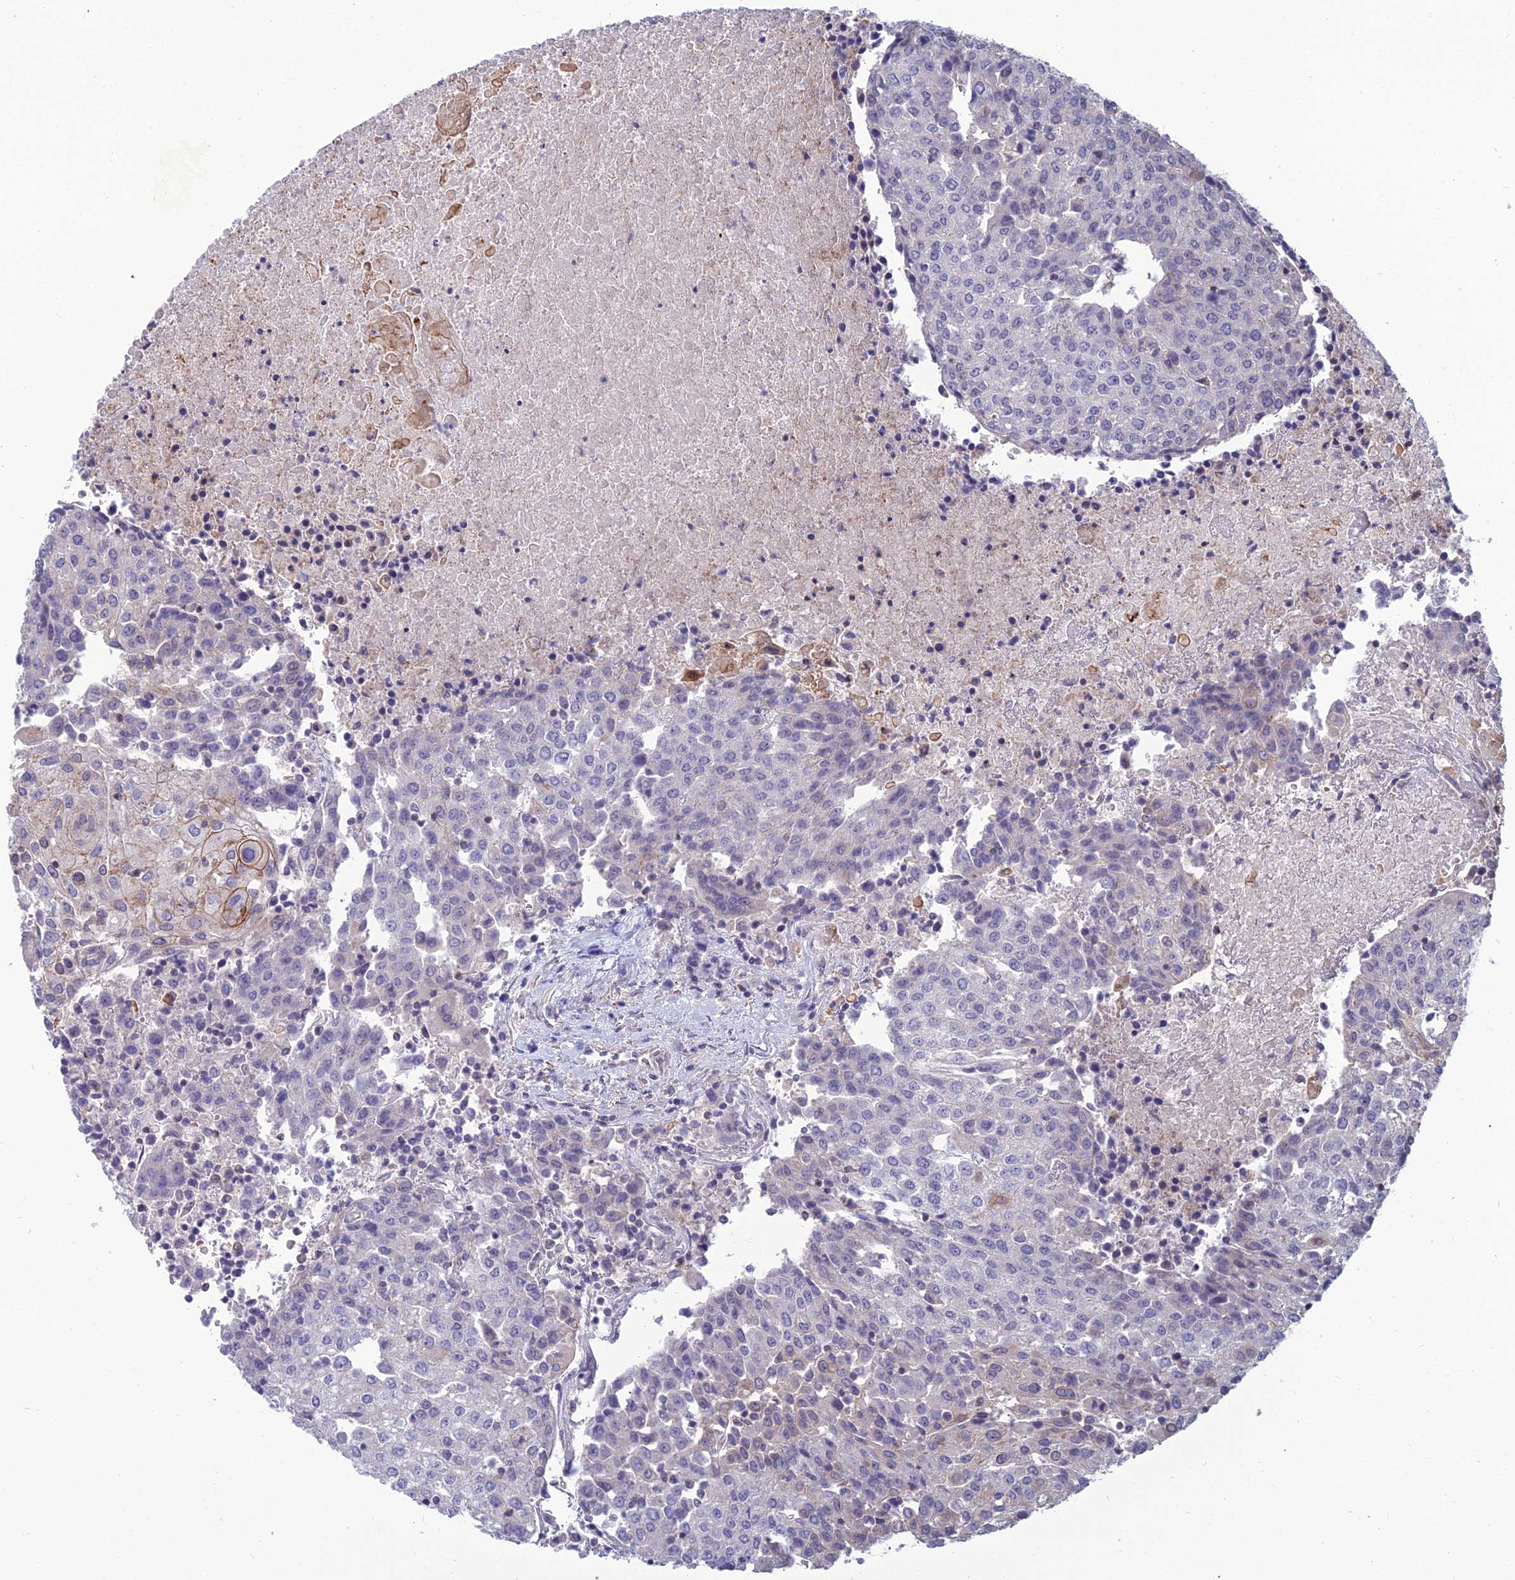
{"staining": {"intensity": "negative", "quantity": "none", "location": "none"}, "tissue": "urothelial cancer", "cell_type": "Tumor cells", "image_type": "cancer", "snomed": [{"axis": "morphology", "description": "Urothelial carcinoma, High grade"}, {"axis": "topography", "description": "Urinary bladder"}], "caption": "This is a image of immunohistochemistry (IHC) staining of urothelial cancer, which shows no expression in tumor cells.", "gene": "OPA3", "patient": {"sex": "female", "age": 85}}